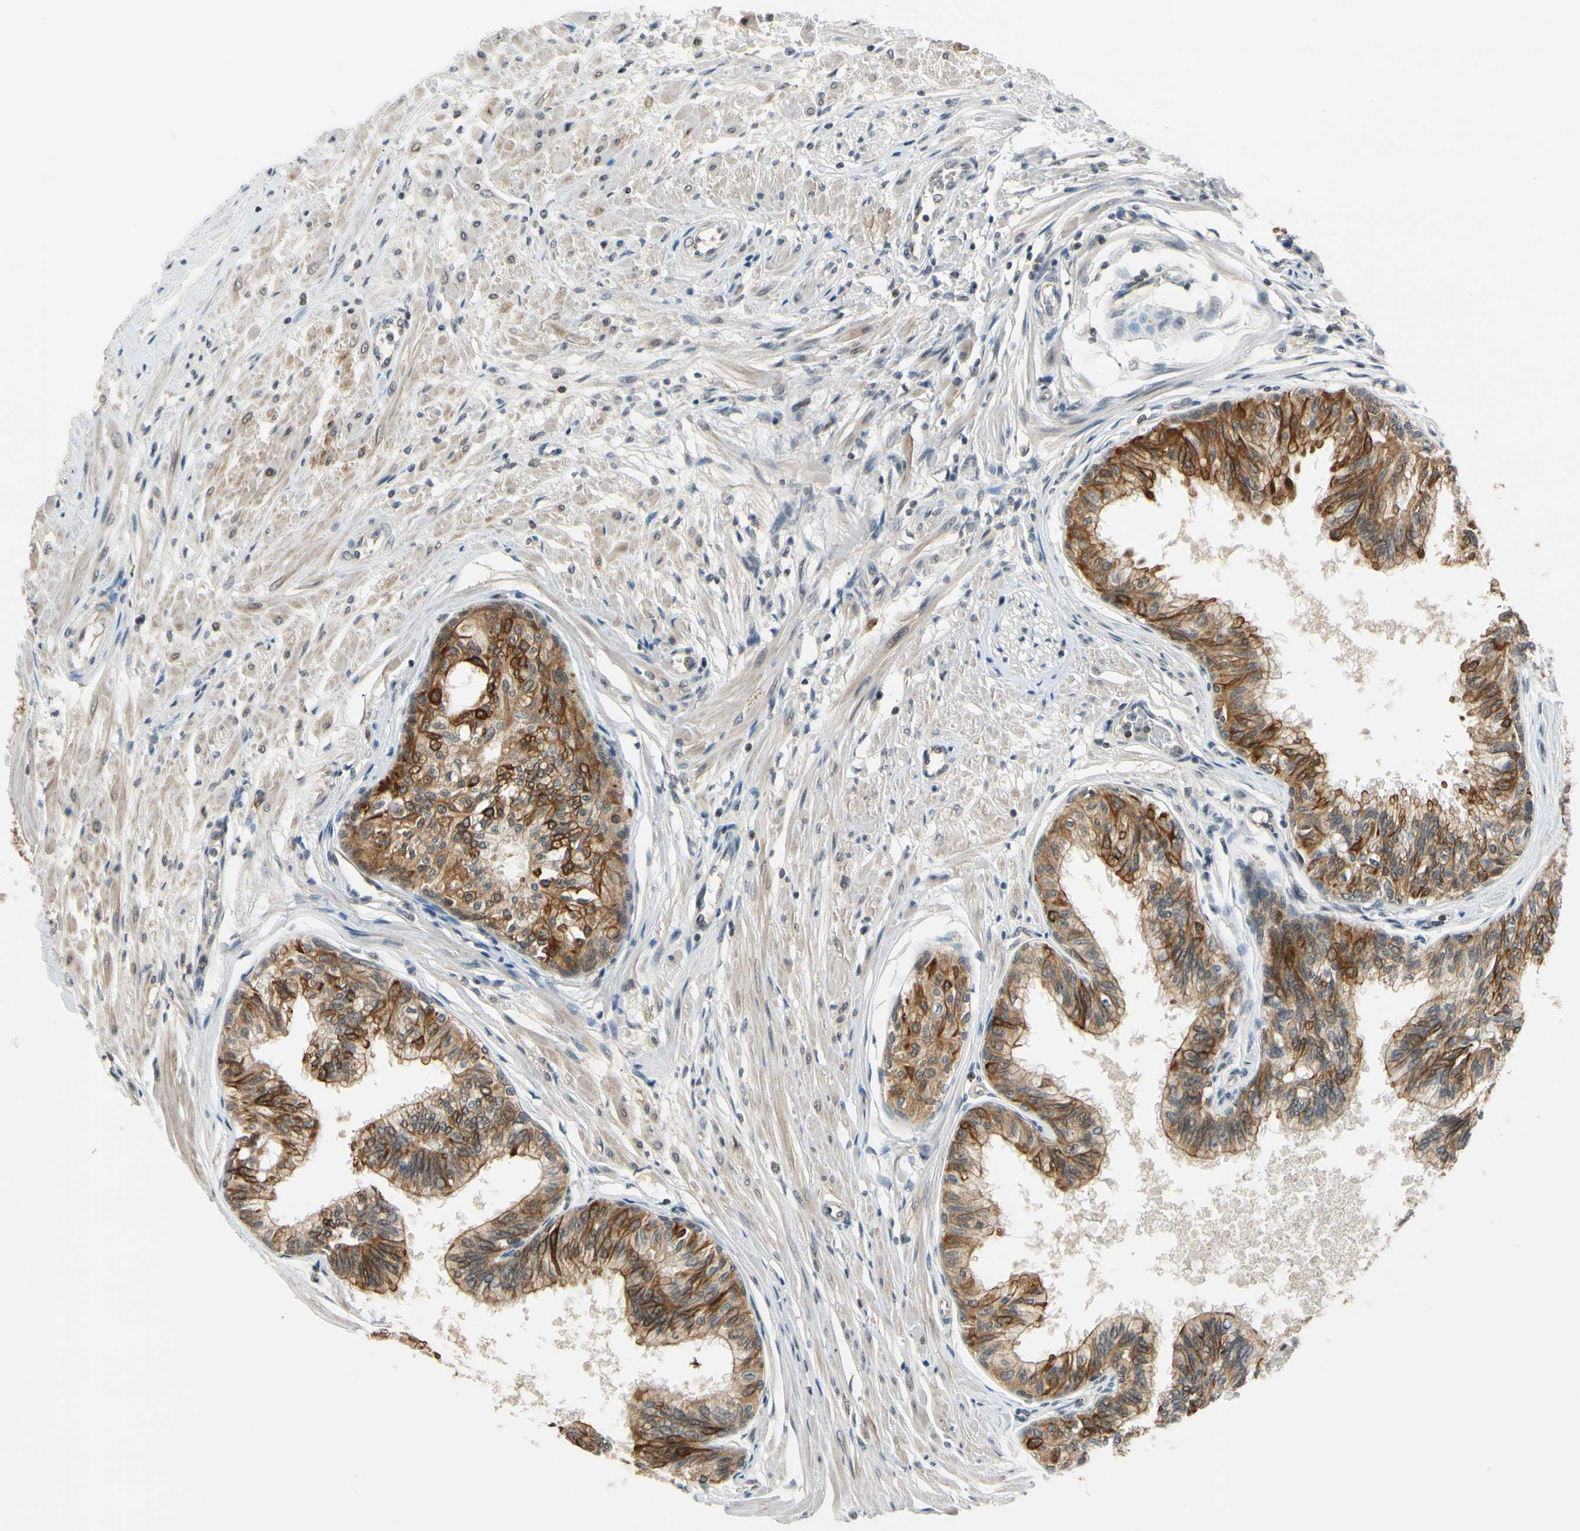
{"staining": {"intensity": "strong", "quantity": ">75%", "location": "cytoplasmic/membranous"}, "tissue": "prostate", "cell_type": "Glandular cells", "image_type": "normal", "snomed": [{"axis": "morphology", "description": "Normal tissue, NOS"}, {"axis": "topography", "description": "Prostate"}, {"axis": "topography", "description": "Seminal veicle"}], "caption": "Brown immunohistochemical staining in unremarkable prostate shows strong cytoplasmic/membranous staining in approximately >75% of glandular cells. (IHC, brightfield microscopy, high magnification).", "gene": "TAF12", "patient": {"sex": "male", "age": 60}}